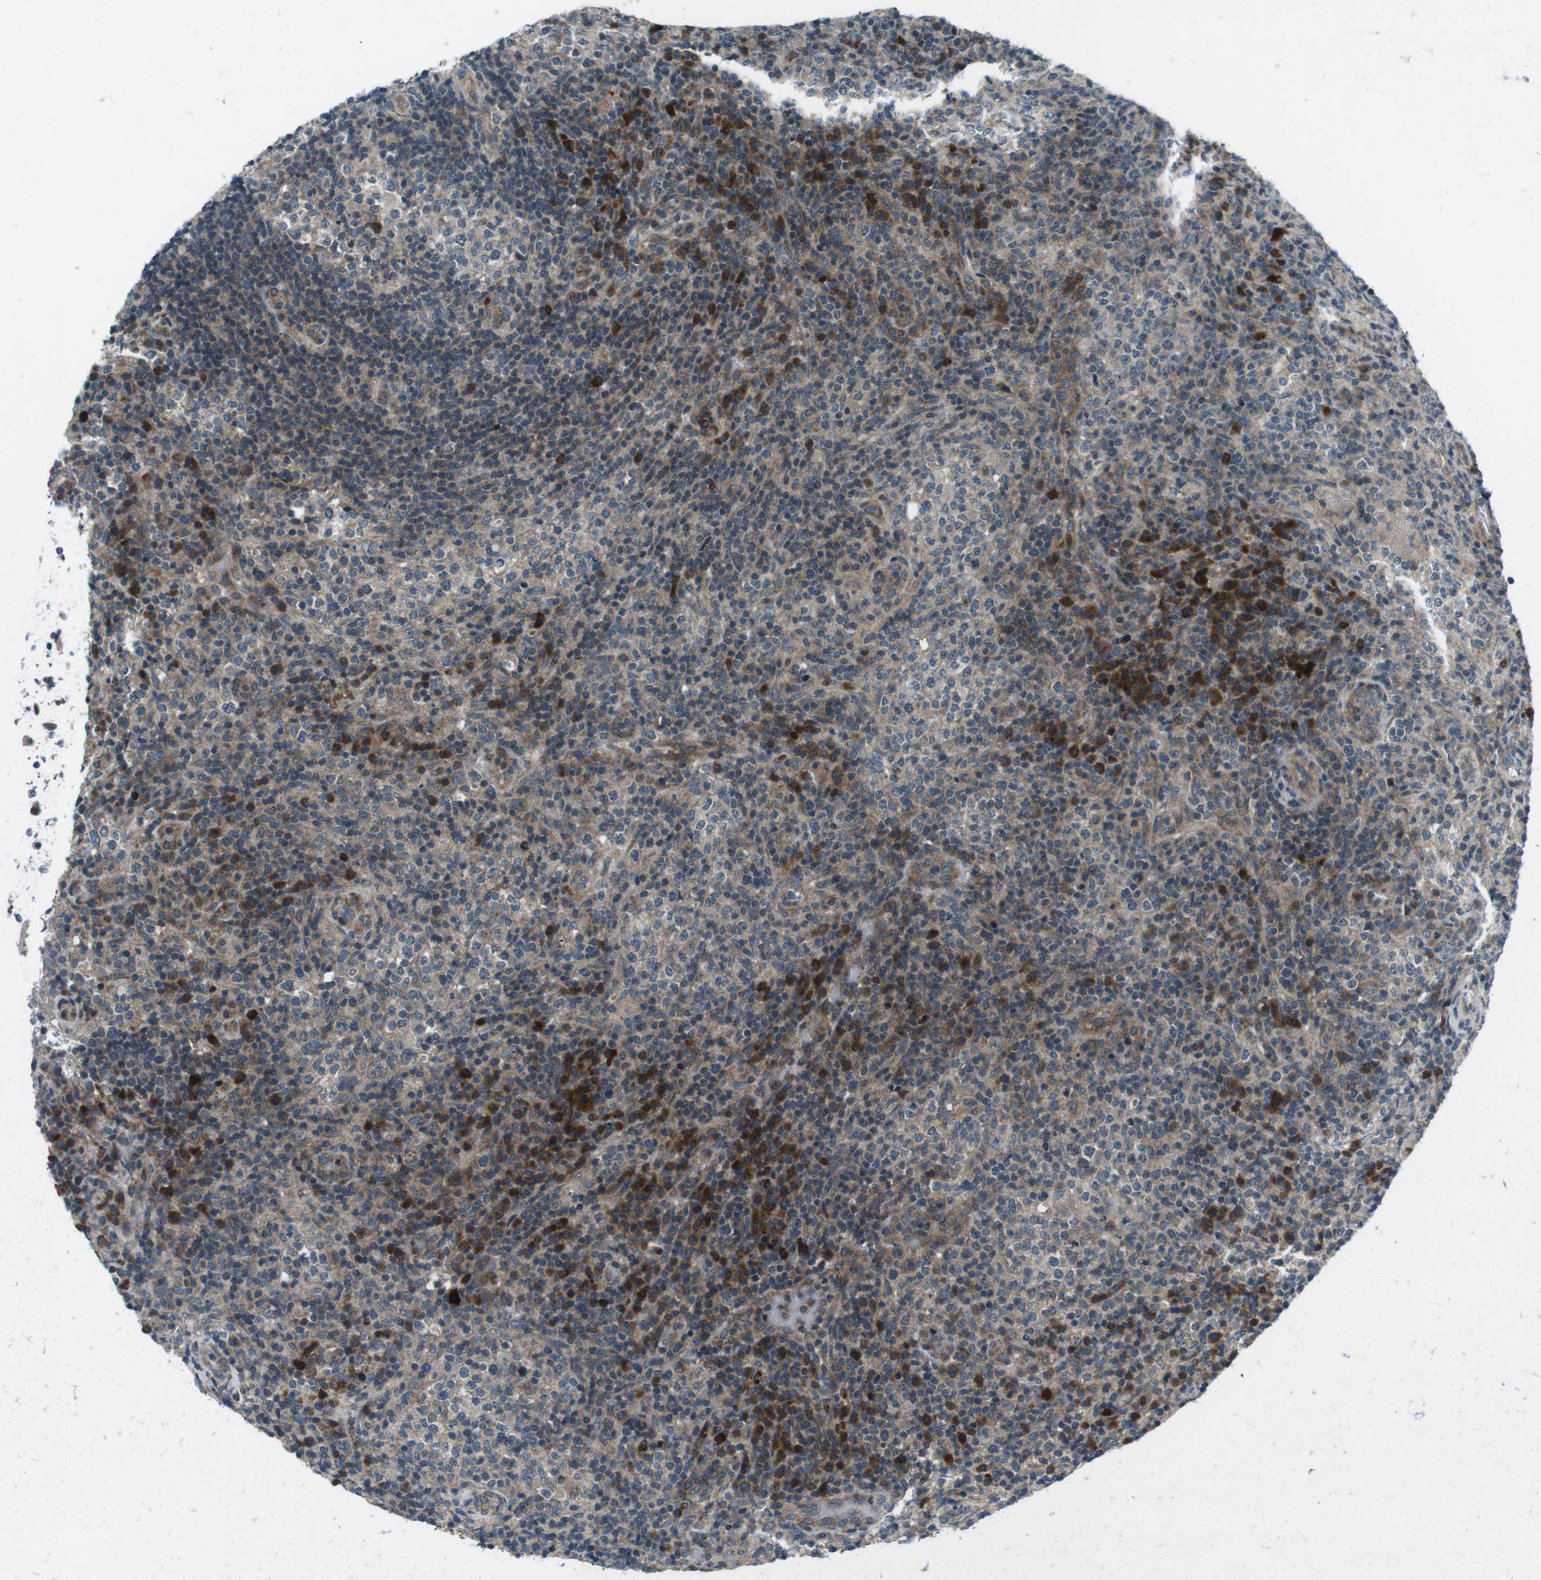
{"staining": {"intensity": "moderate", "quantity": "25%-75%", "location": "cytoplasmic/membranous"}, "tissue": "lymphoma", "cell_type": "Tumor cells", "image_type": "cancer", "snomed": [{"axis": "morphology", "description": "Malignant lymphoma, non-Hodgkin's type, High grade"}, {"axis": "topography", "description": "Lymph node"}], "caption": "The image exhibits a brown stain indicating the presence of a protein in the cytoplasmic/membranous of tumor cells in malignant lymphoma, non-Hodgkin's type (high-grade). The protein is shown in brown color, while the nuclei are stained blue.", "gene": "CDK16", "patient": {"sex": "female", "age": 76}}